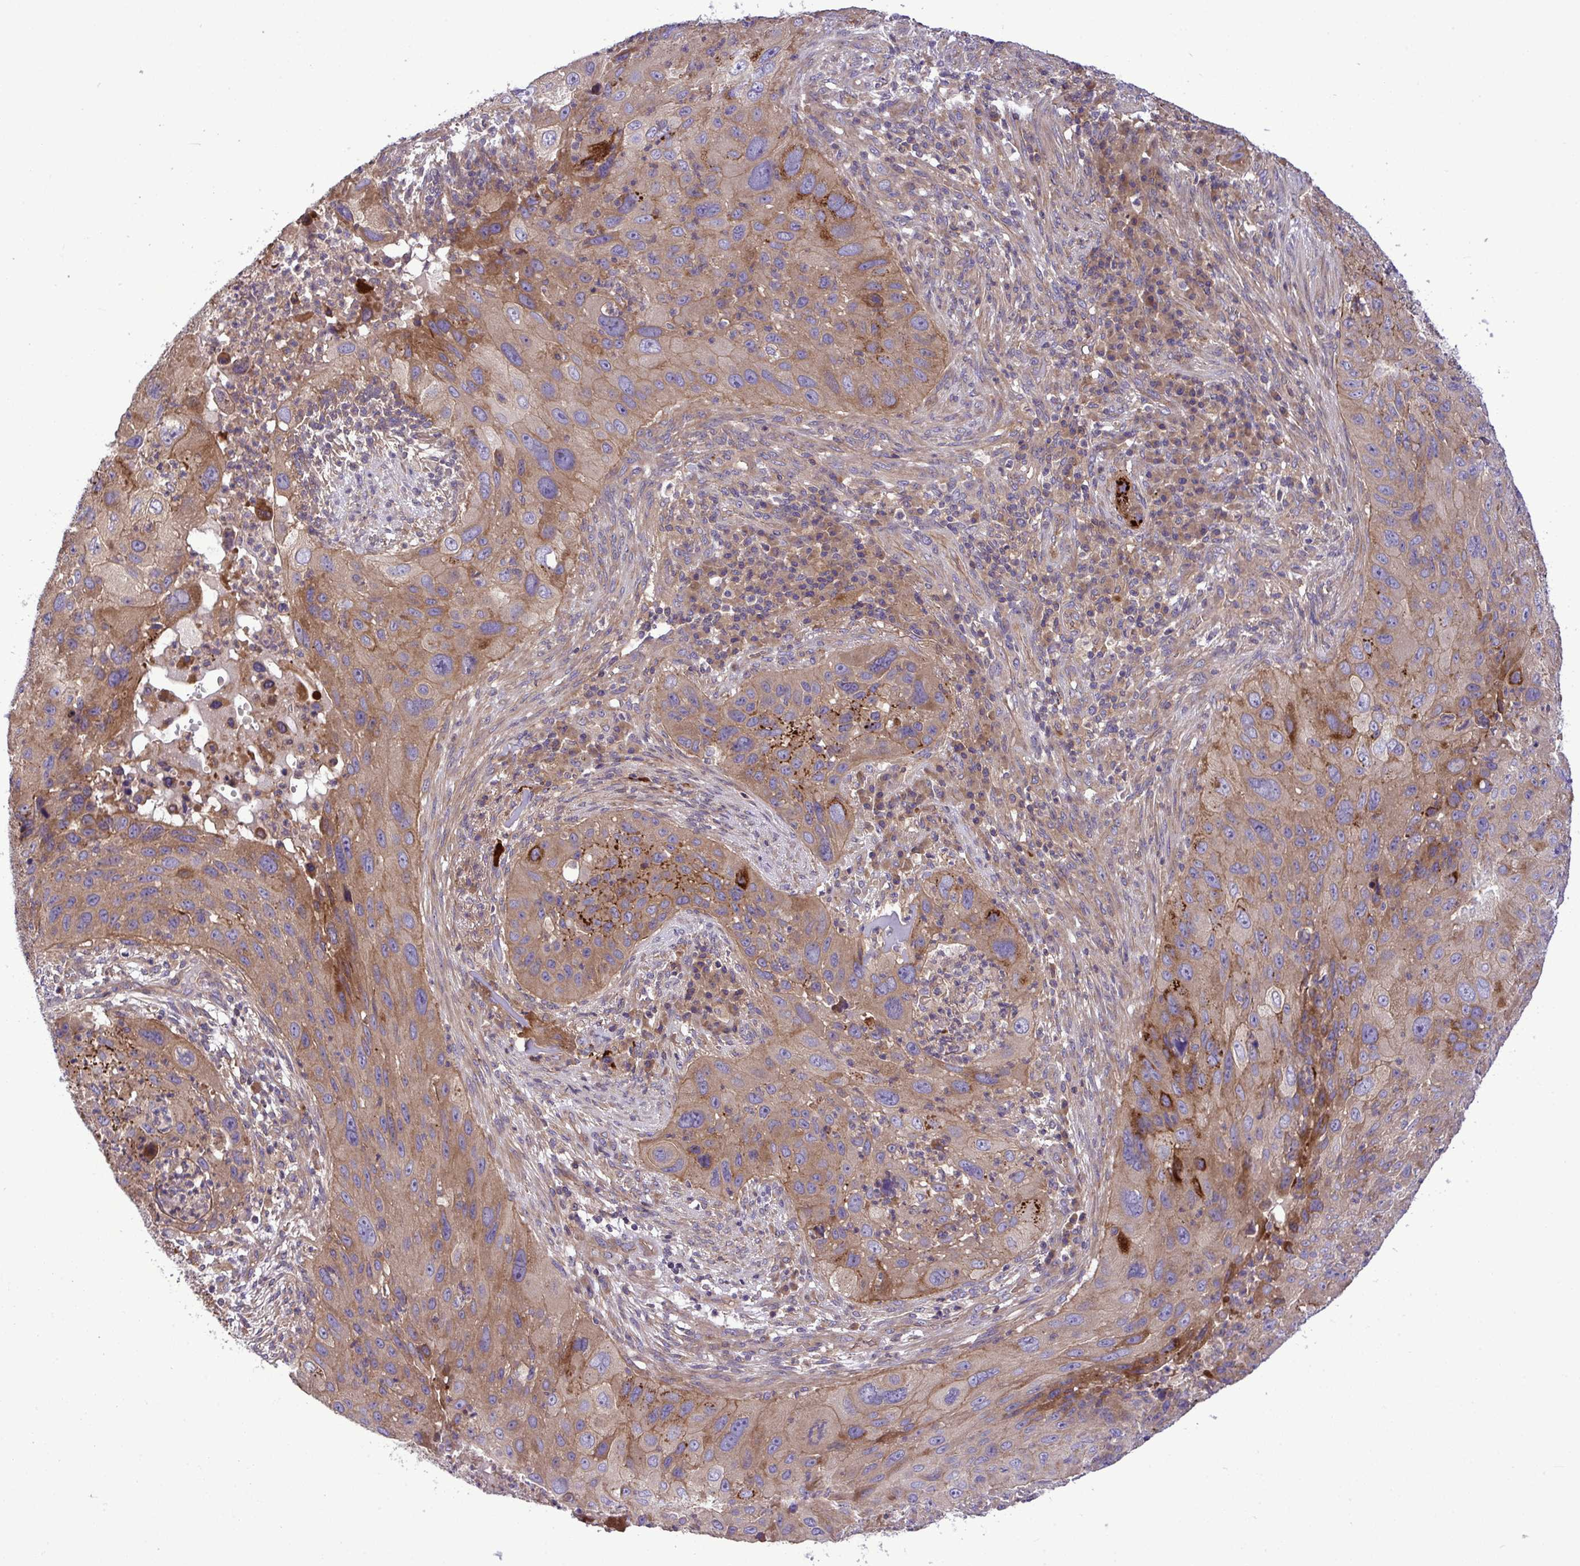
{"staining": {"intensity": "moderate", "quantity": "25%-75%", "location": "cytoplasmic/membranous"}, "tissue": "lung cancer", "cell_type": "Tumor cells", "image_type": "cancer", "snomed": [{"axis": "morphology", "description": "Squamous cell carcinoma, NOS"}, {"axis": "topography", "description": "Lung"}], "caption": "Human lung squamous cell carcinoma stained for a protein (brown) exhibits moderate cytoplasmic/membranous positive expression in about 25%-75% of tumor cells.", "gene": "GRB14", "patient": {"sex": "male", "age": 63}}